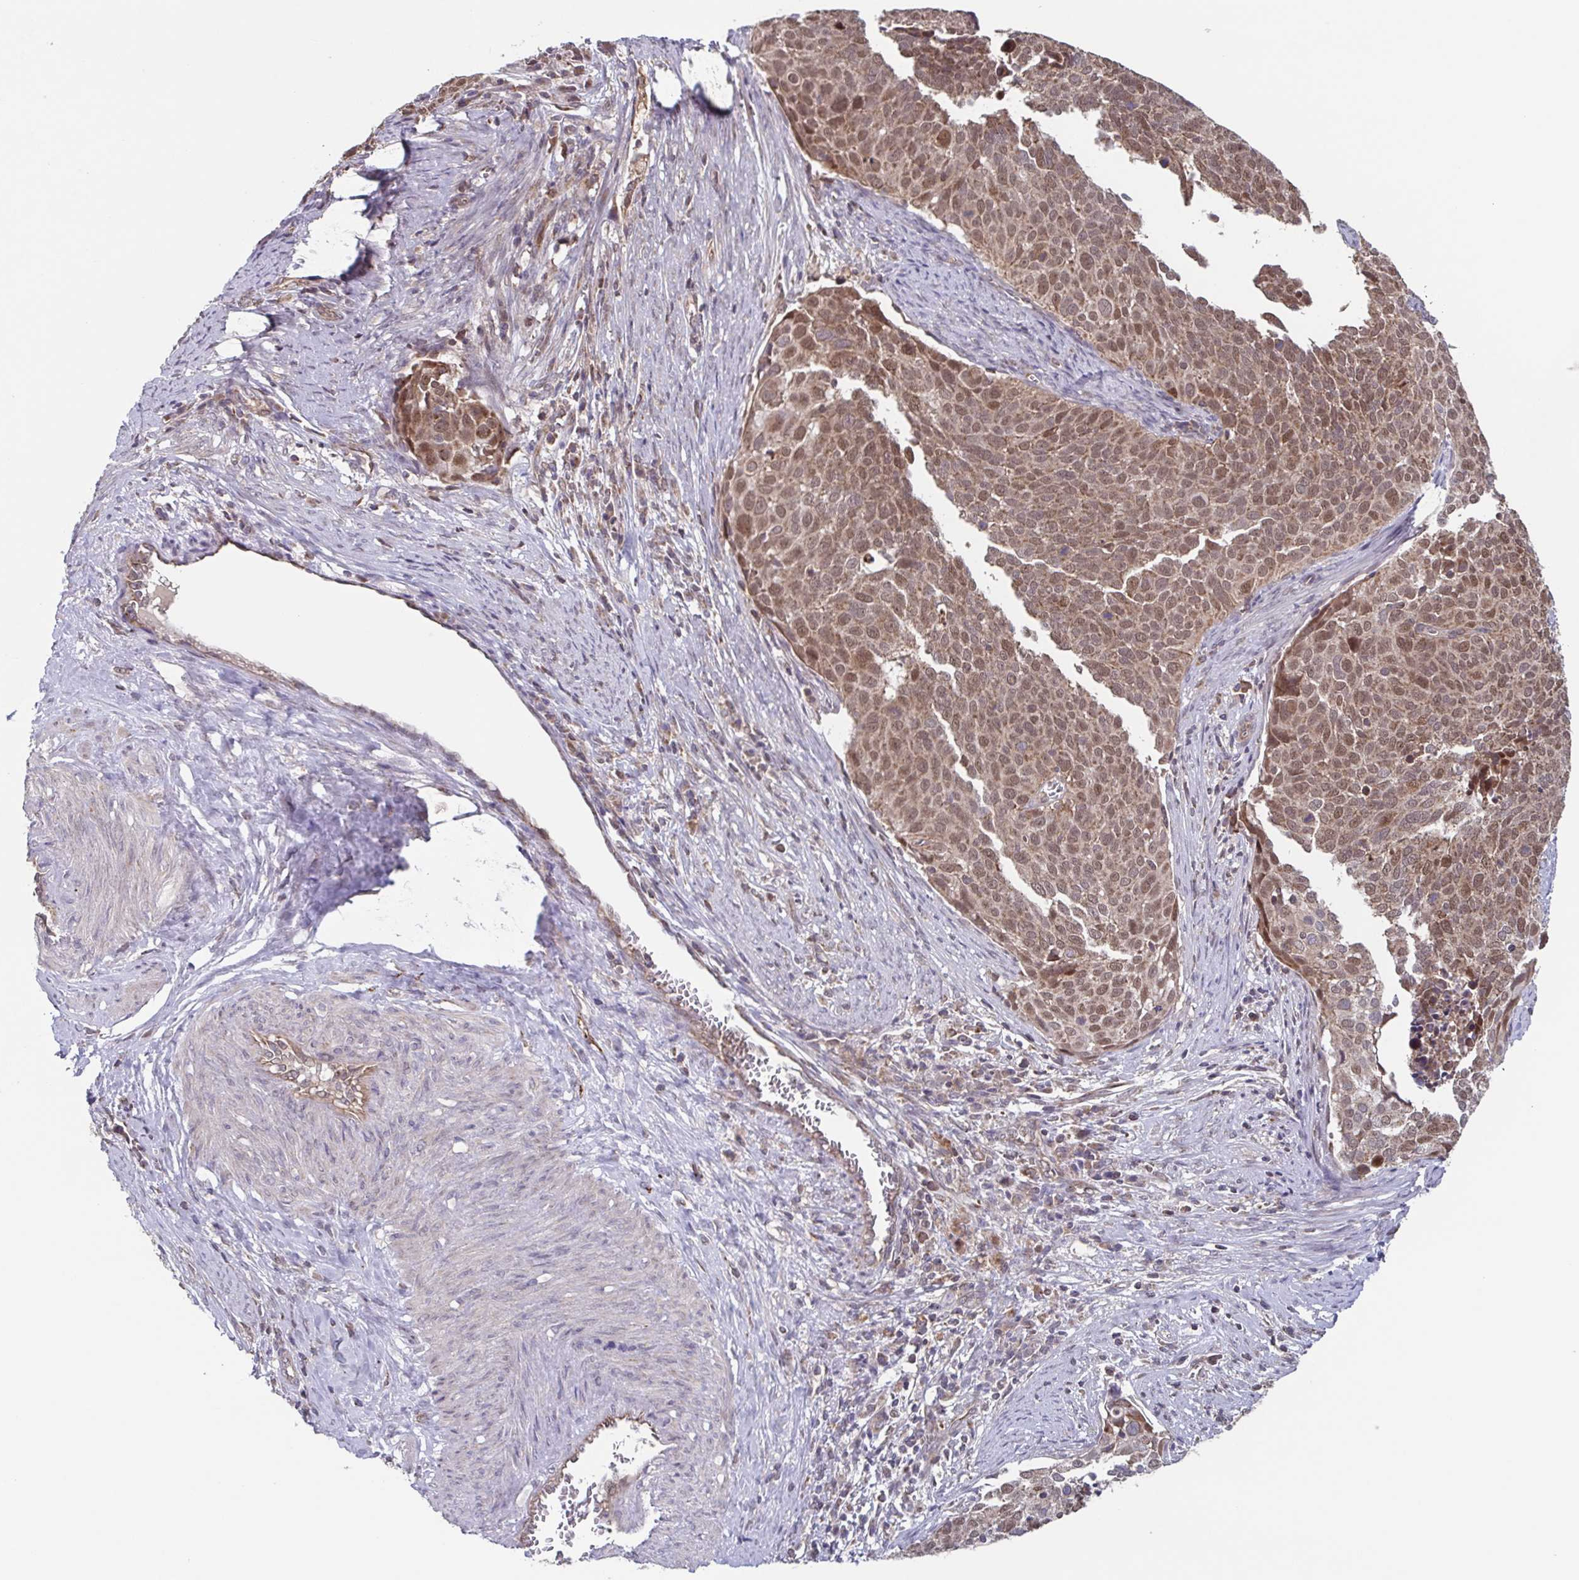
{"staining": {"intensity": "moderate", "quantity": ">75%", "location": "cytoplasmic/membranous,nuclear"}, "tissue": "cervical cancer", "cell_type": "Tumor cells", "image_type": "cancer", "snomed": [{"axis": "morphology", "description": "Squamous cell carcinoma, NOS"}, {"axis": "topography", "description": "Cervix"}], "caption": "Tumor cells show moderate cytoplasmic/membranous and nuclear staining in approximately >75% of cells in squamous cell carcinoma (cervical).", "gene": "TTC19", "patient": {"sex": "female", "age": 39}}